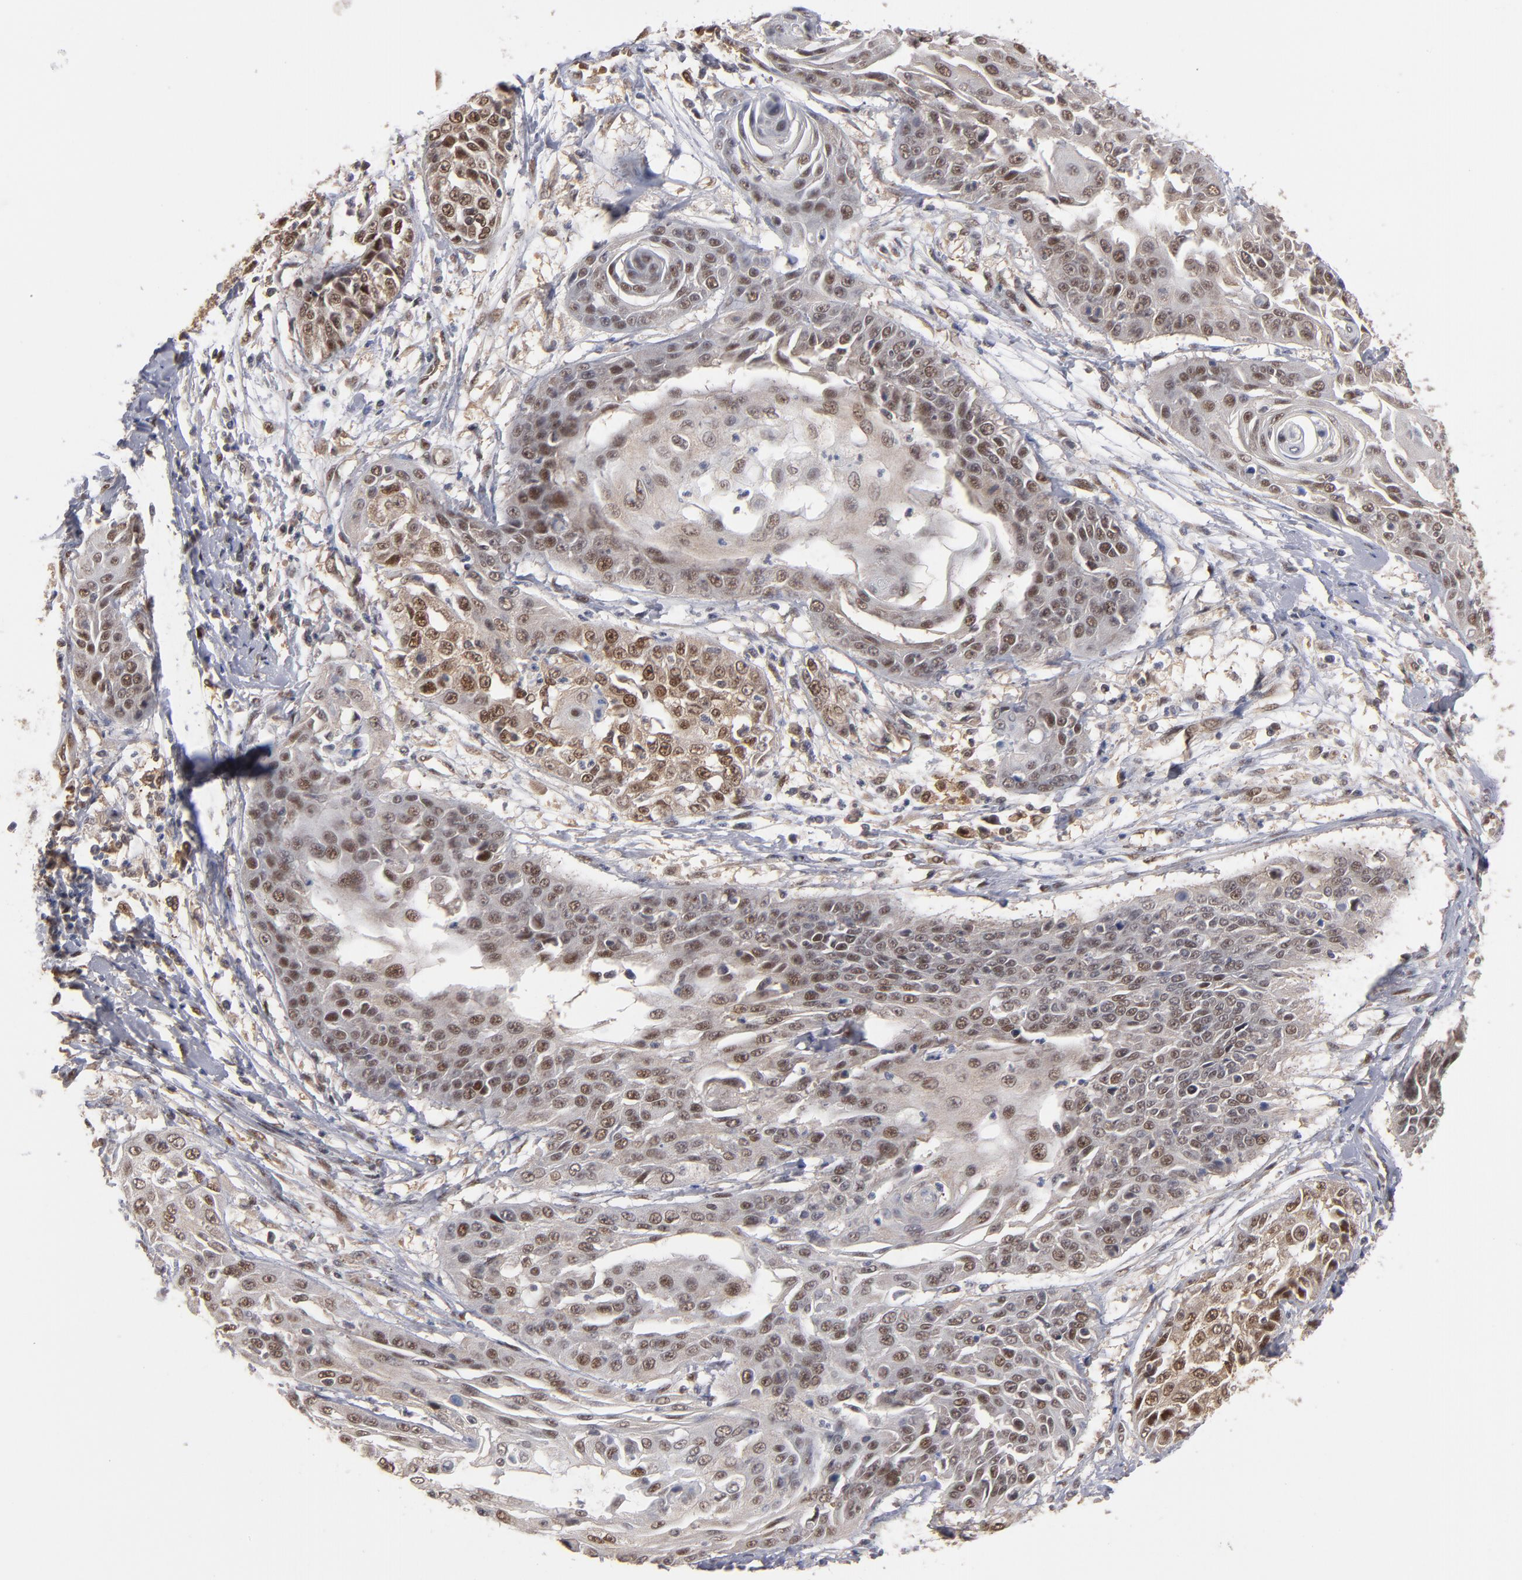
{"staining": {"intensity": "moderate", "quantity": ">75%", "location": "cytoplasmic/membranous,nuclear"}, "tissue": "cervical cancer", "cell_type": "Tumor cells", "image_type": "cancer", "snomed": [{"axis": "morphology", "description": "Squamous cell carcinoma, NOS"}, {"axis": "topography", "description": "Cervix"}], "caption": "IHC image of neoplastic tissue: human cervical cancer stained using immunohistochemistry (IHC) displays medium levels of moderate protein expression localized specifically in the cytoplasmic/membranous and nuclear of tumor cells, appearing as a cytoplasmic/membranous and nuclear brown color.", "gene": "HUWE1", "patient": {"sex": "female", "age": 64}}